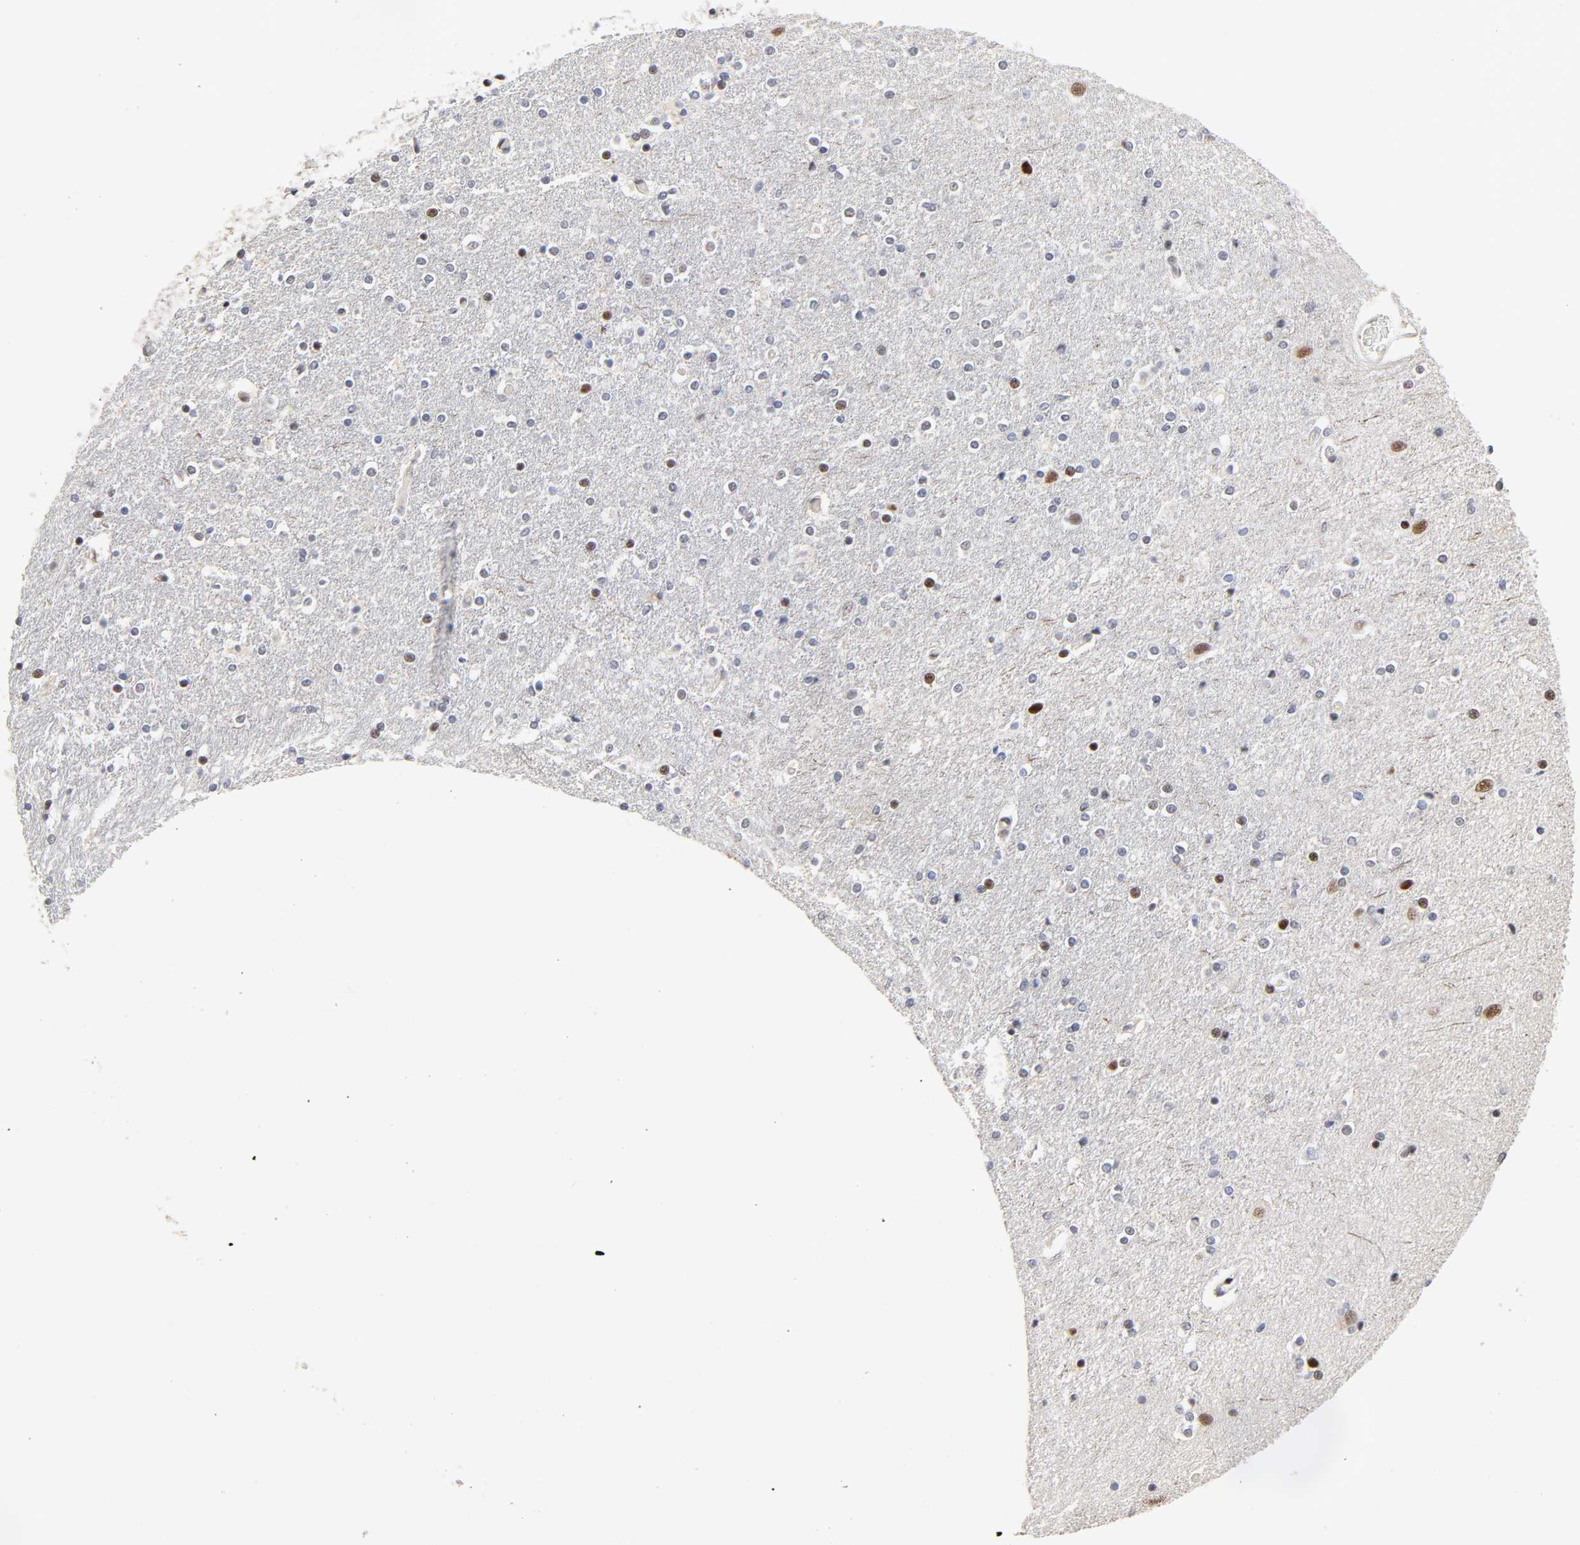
{"staining": {"intensity": "negative", "quantity": "none", "location": "none"}, "tissue": "caudate", "cell_type": "Glial cells", "image_type": "normal", "snomed": [{"axis": "morphology", "description": "Normal tissue, NOS"}, {"axis": "topography", "description": "Lateral ventricle wall"}], "caption": "The IHC histopathology image has no significant expression in glial cells of caudate.", "gene": "STK38", "patient": {"sex": "female", "age": 54}}